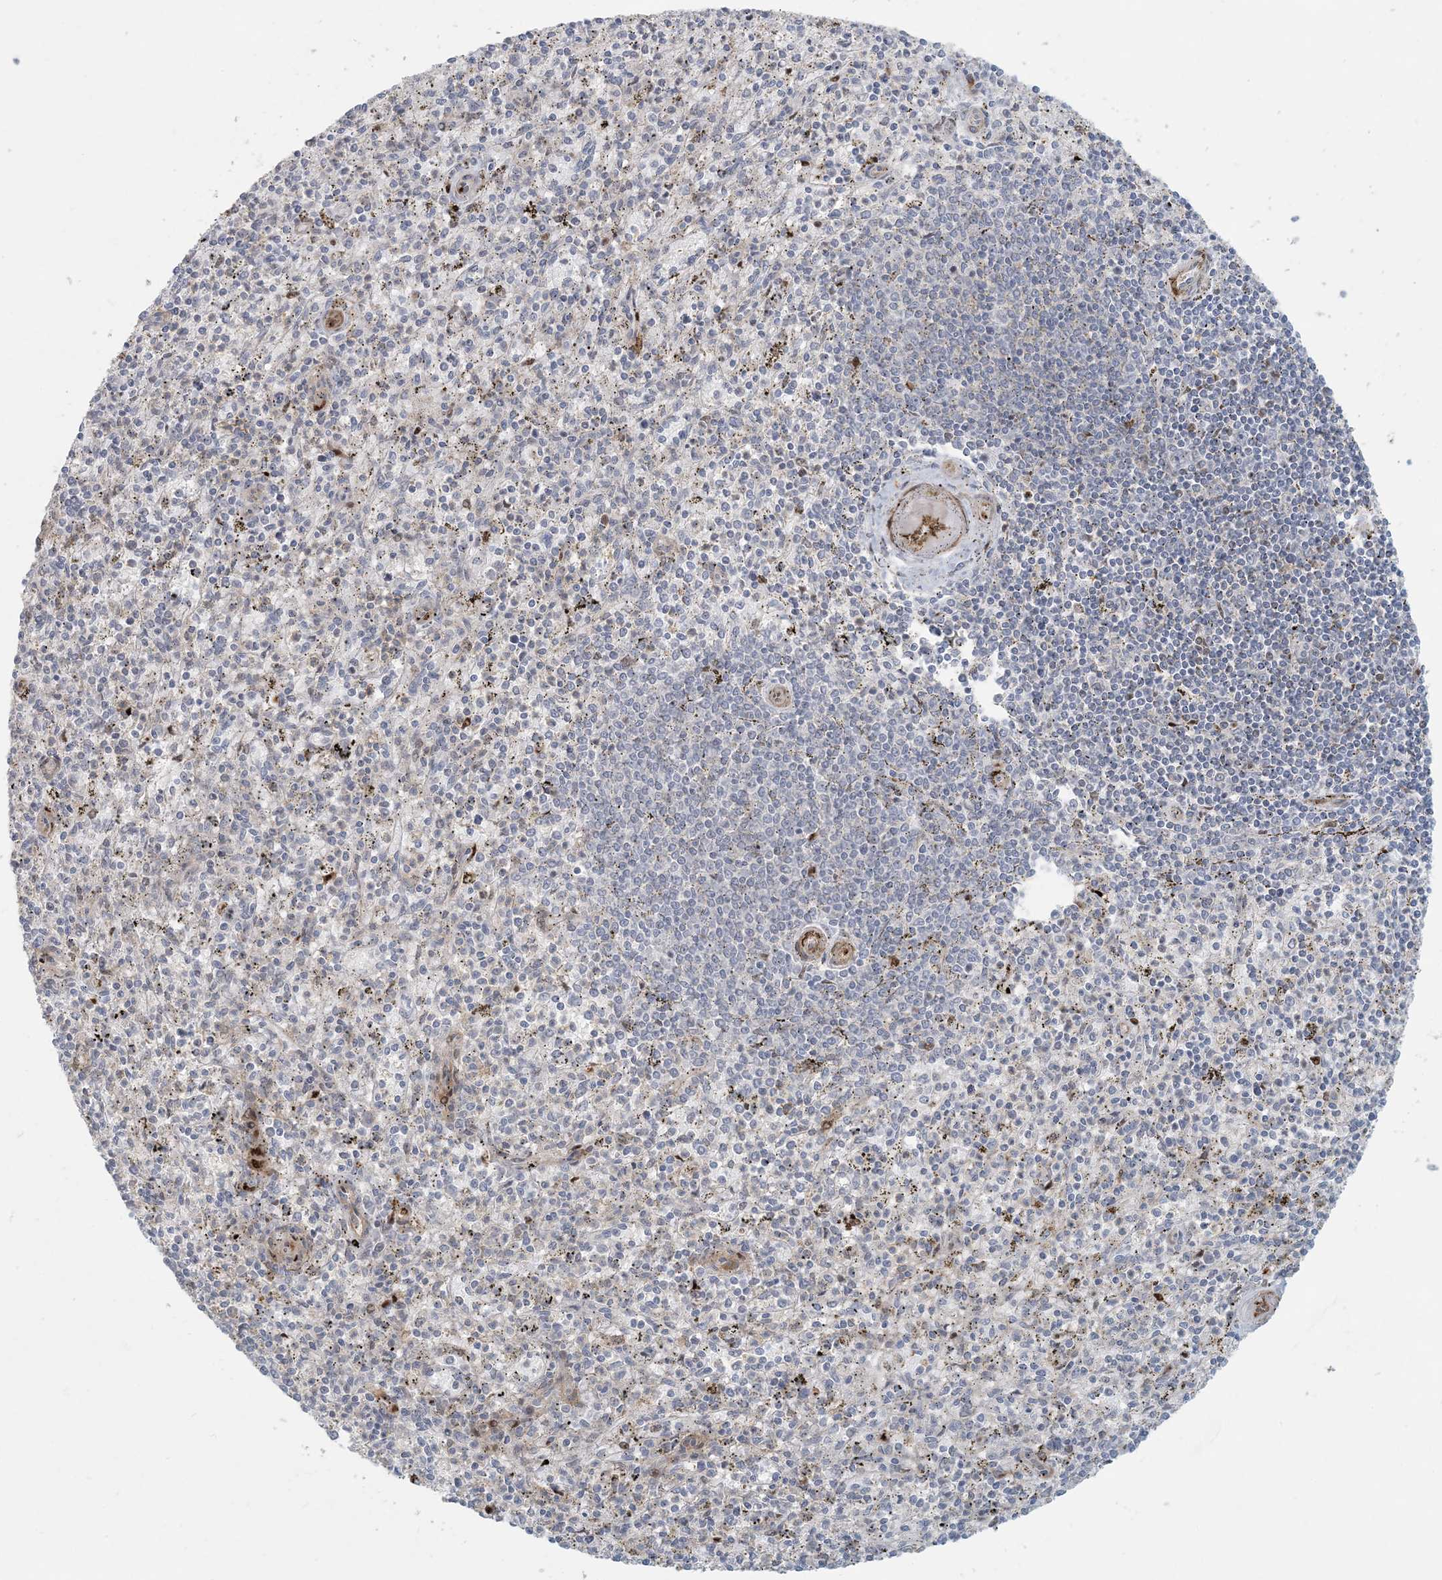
{"staining": {"intensity": "negative", "quantity": "none", "location": "none"}, "tissue": "spleen", "cell_type": "Cells in red pulp", "image_type": "normal", "snomed": [{"axis": "morphology", "description": "Normal tissue, NOS"}, {"axis": "topography", "description": "Spleen"}], "caption": "DAB immunohistochemical staining of benign human spleen exhibits no significant positivity in cells in red pulp.", "gene": "BCORL1", "patient": {"sex": "male", "age": 72}}